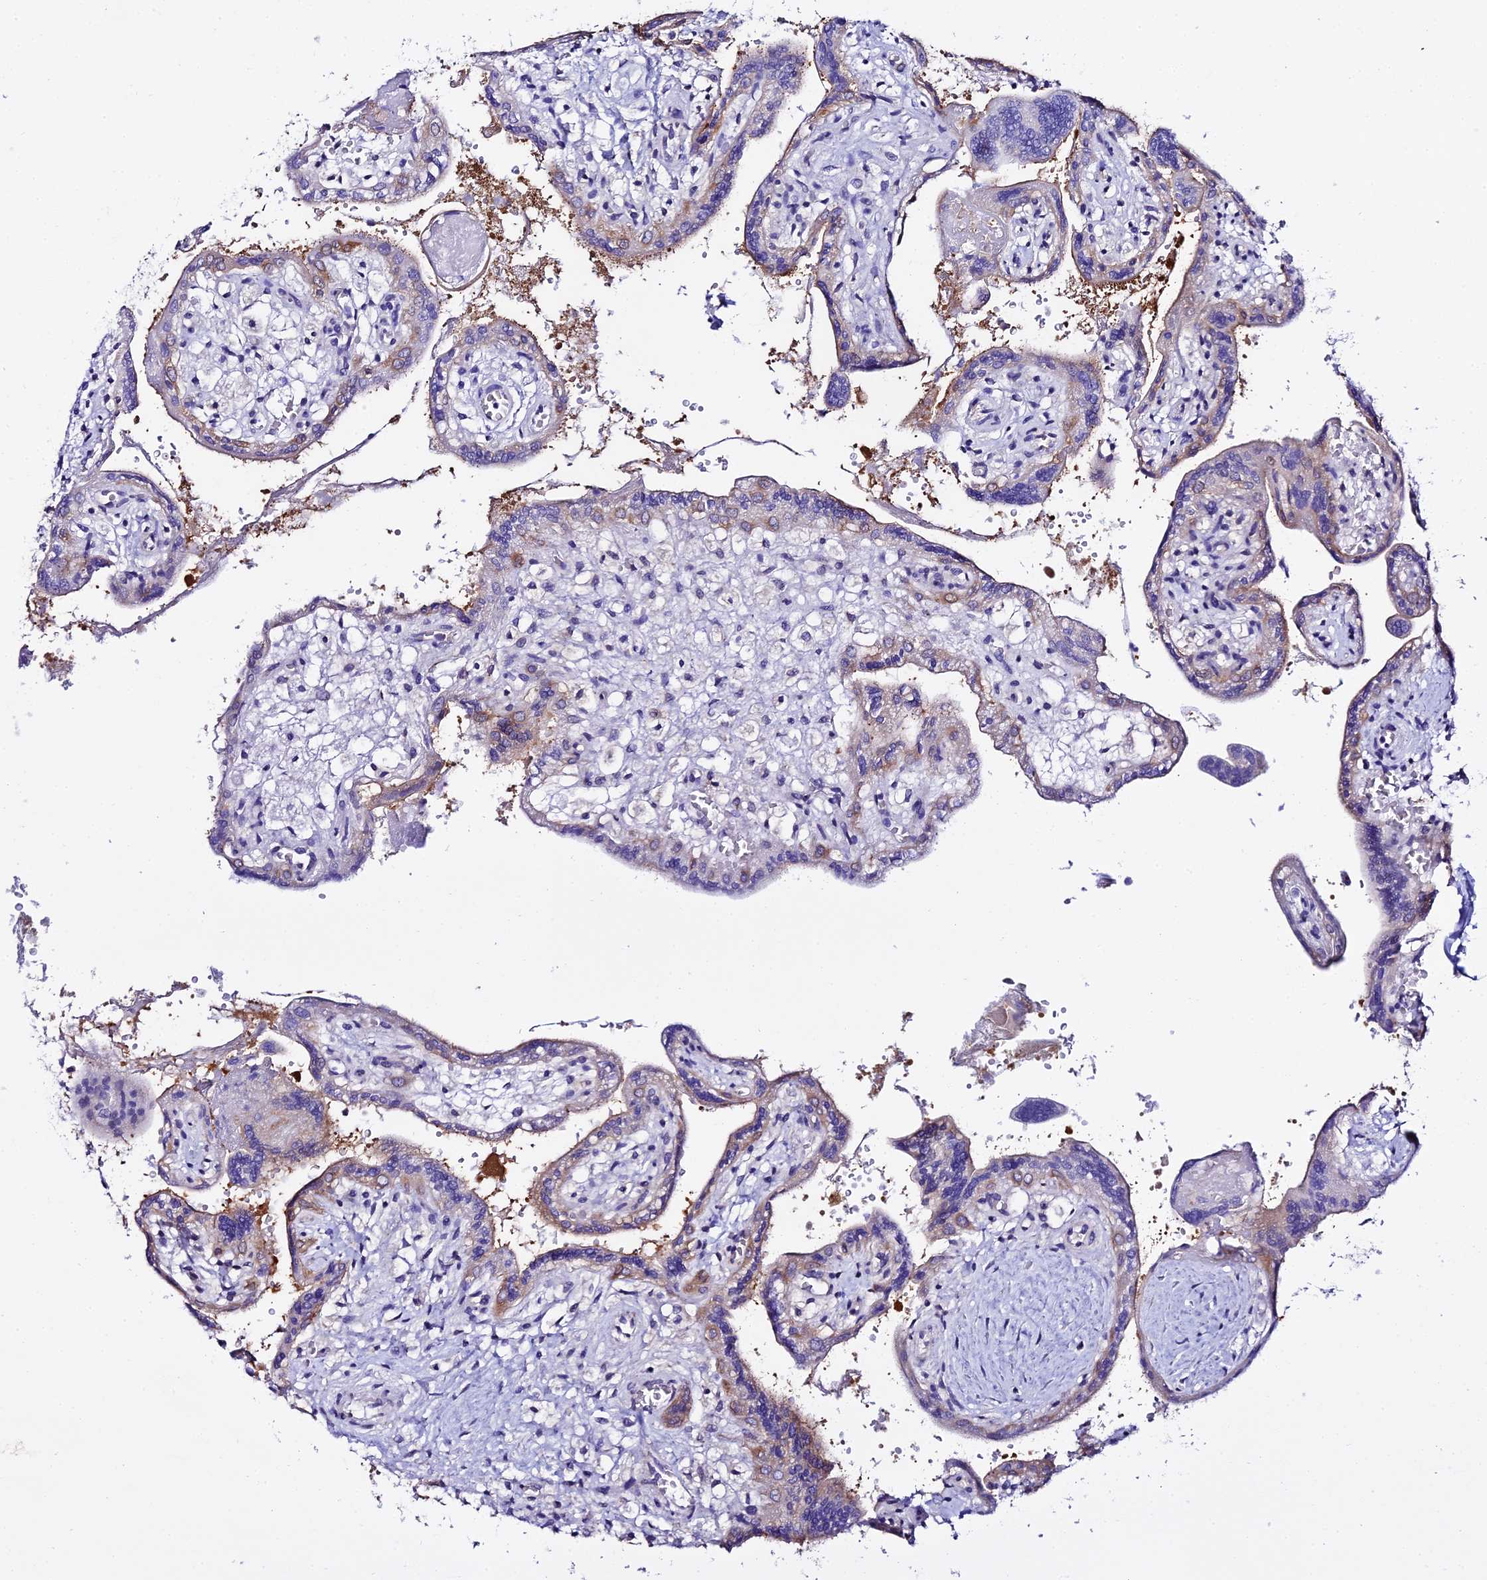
{"staining": {"intensity": "moderate", "quantity": "25%-75%", "location": "cytoplasmic/membranous"}, "tissue": "placenta", "cell_type": "Trophoblastic cells", "image_type": "normal", "snomed": [{"axis": "morphology", "description": "Normal tissue, NOS"}, {"axis": "topography", "description": "Placenta"}], "caption": "Immunohistochemistry staining of benign placenta, which exhibits medium levels of moderate cytoplasmic/membranous positivity in about 25%-75% of trophoblastic cells indicating moderate cytoplasmic/membranous protein expression. The staining was performed using DAB (brown) for protein detection and nuclei were counterstained in hematoxylin (blue).", "gene": "ATG16L2", "patient": {"sex": "female", "age": 37}}